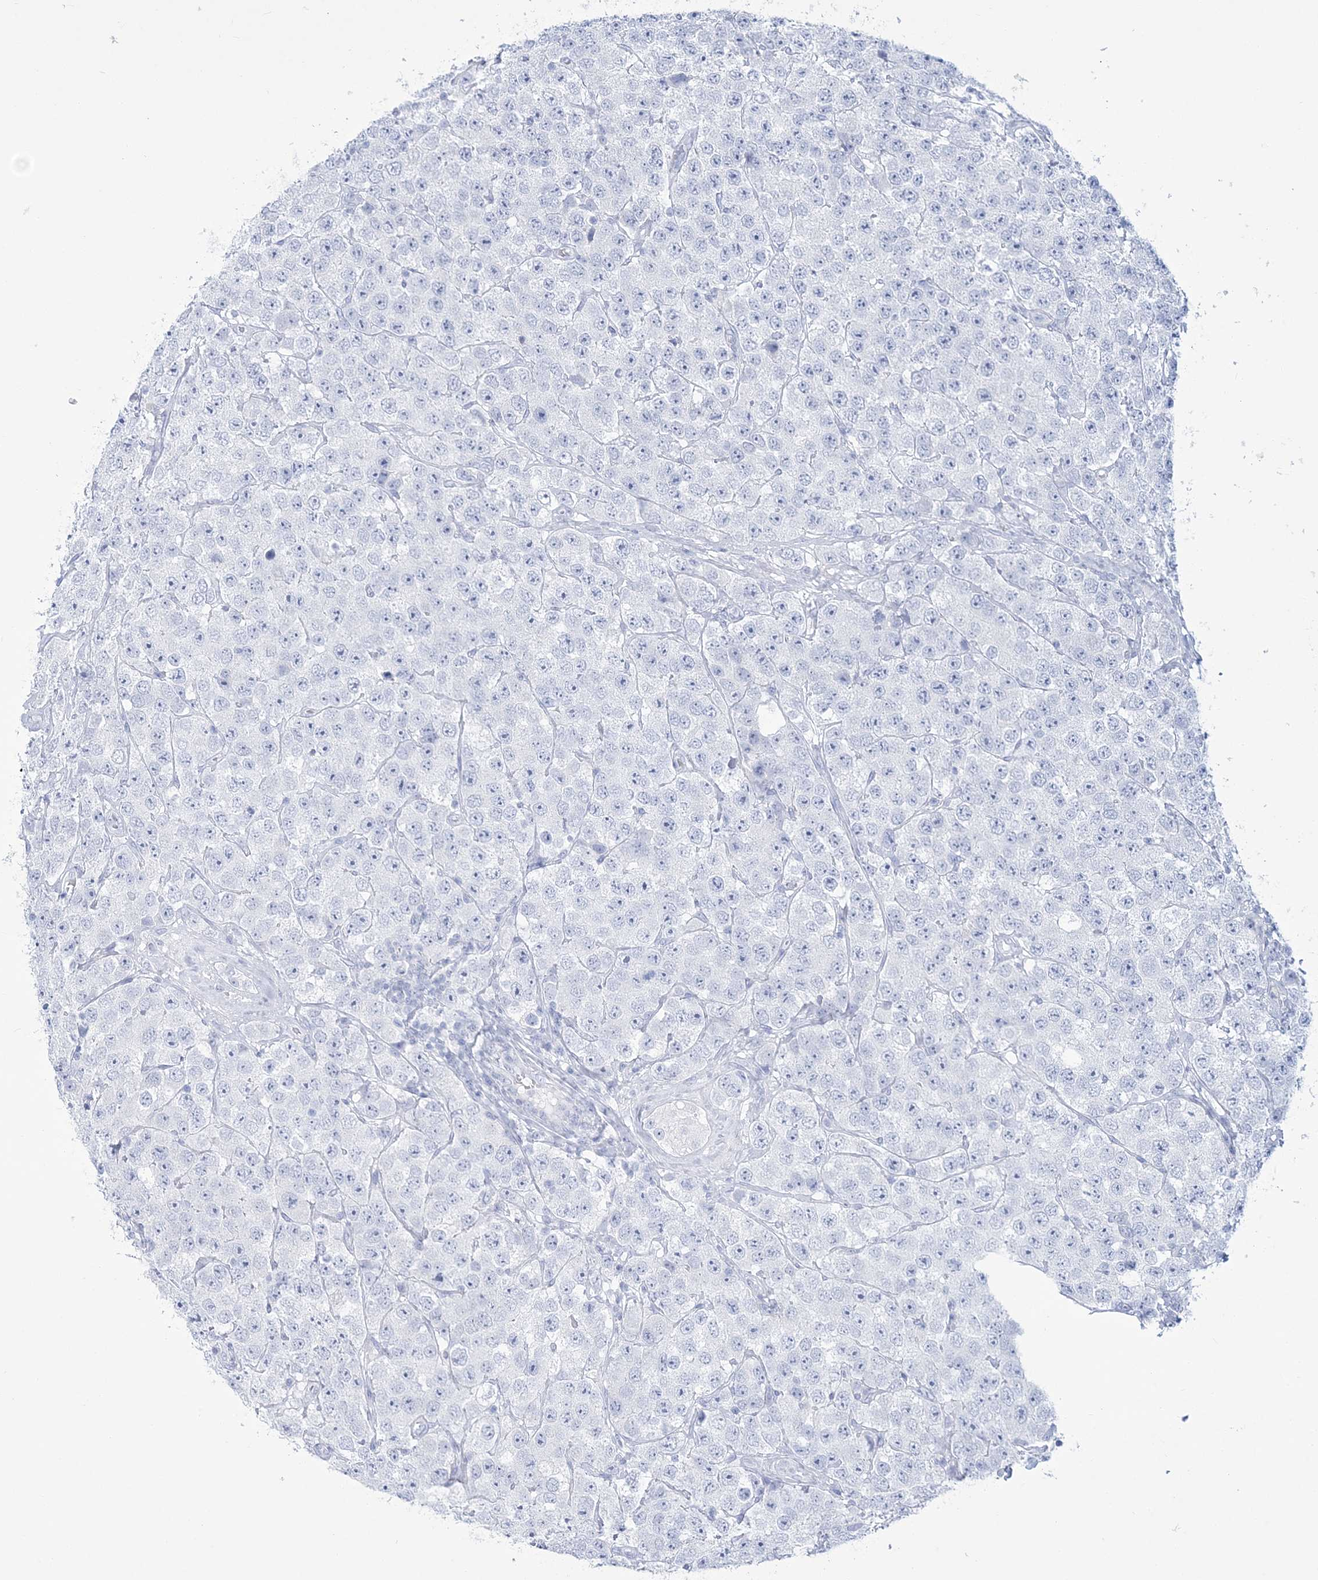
{"staining": {"intensity": "negative", "quantity": "none", "location": "none"}, "tissue": "testis cancer", "cell_type": "Tumor cells", "image_type": "cancer", "snomed": [{"axis": "morphology", "description": "Seminoma, NOS"}, {"axis": "topography", "description": "Testis"}], "caption": "Immunohistochemical staining of seminoma (testis) displays no significant positivity in tumor cells.", "gene": "RBP2", "patient": {"sex": "male", "age": 28}}